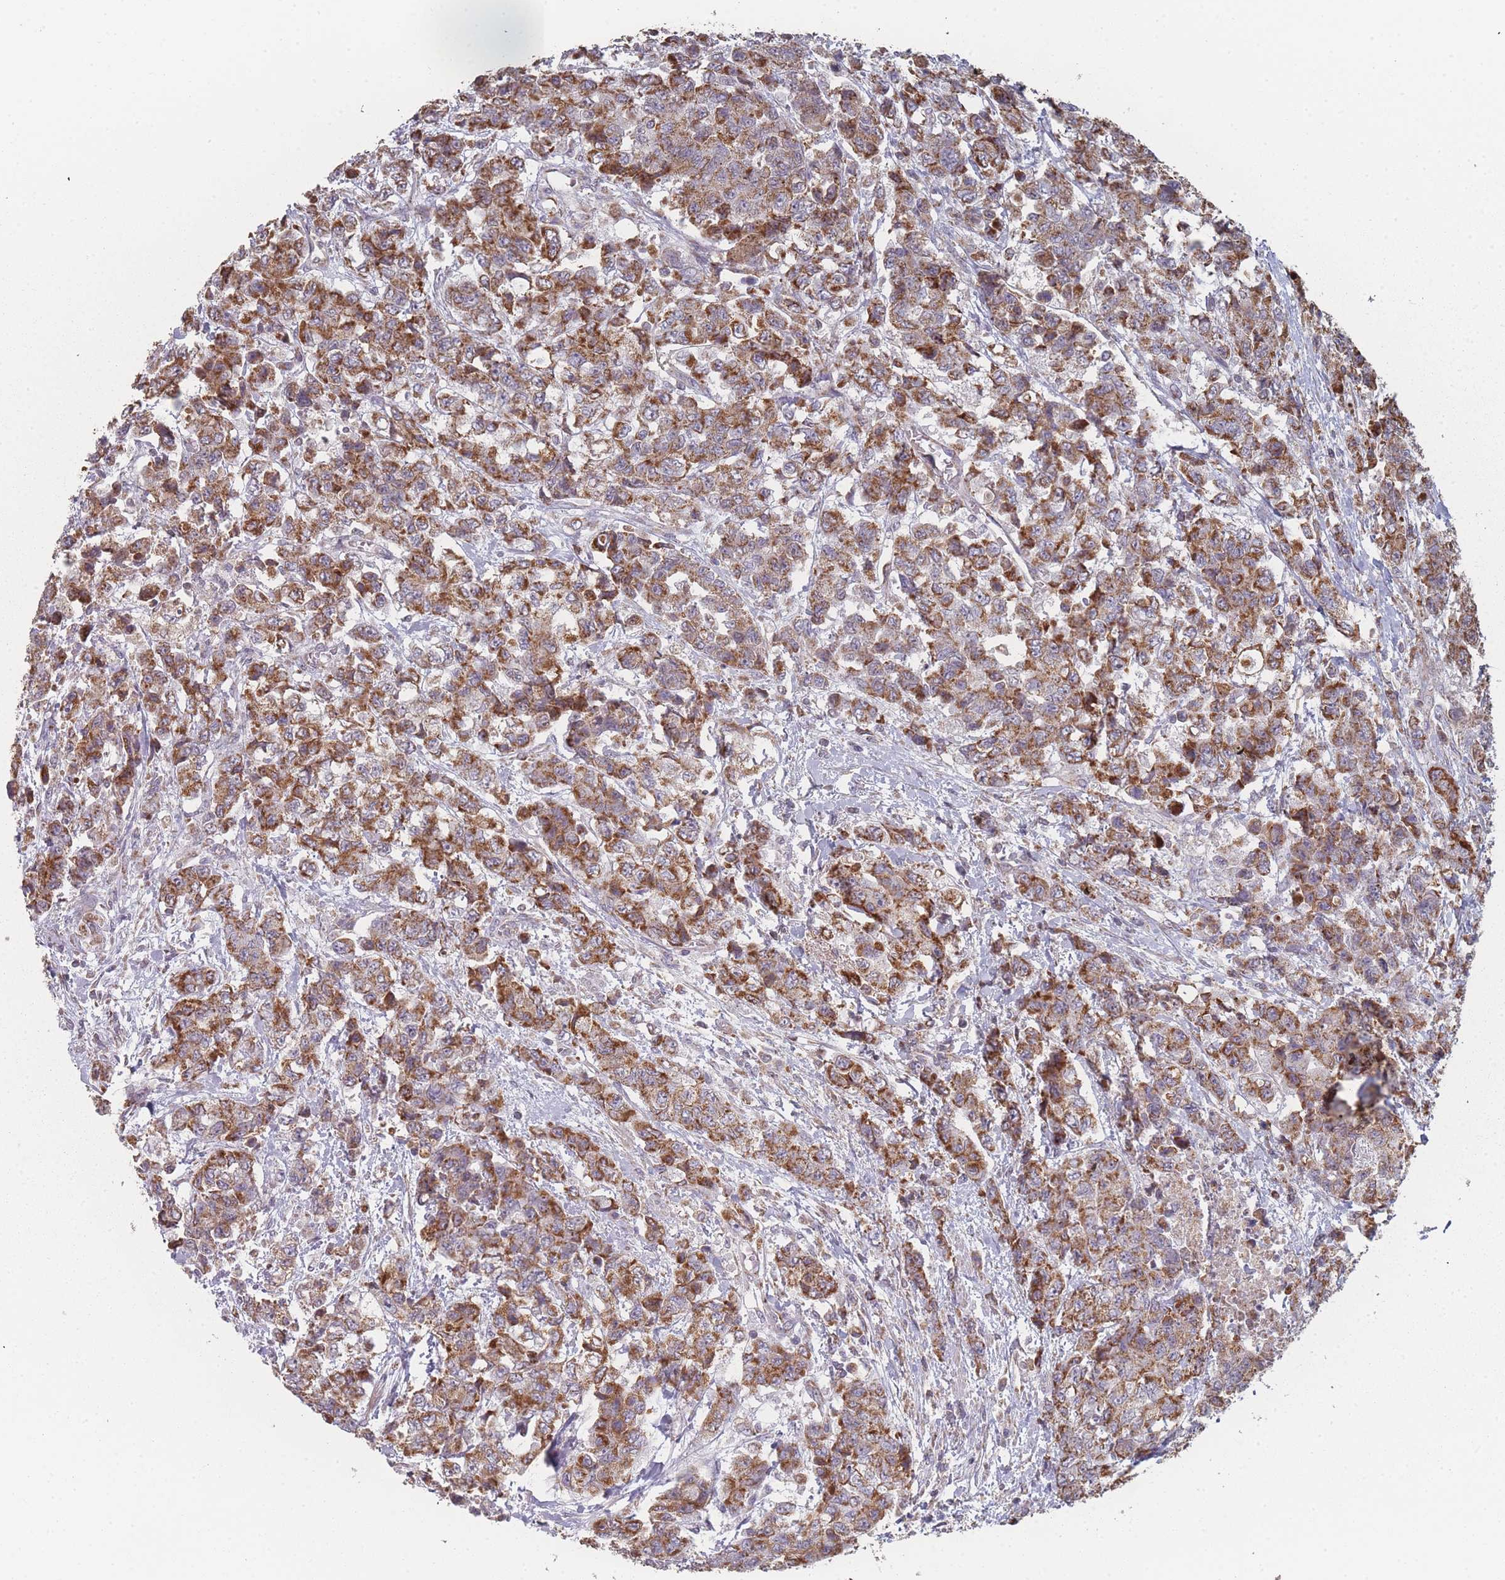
{"staining": {"intensity": "strong", "quantity": ">75%", "location": "cytoplasmic/membranous"}, "tissue": "urothelial cancer", "cell_type": "Tumor cells", "image_type": "cancer", "snomed": [{"axis": "morphology", "description": "Urothelial carcinoma, High grade"}, {"axis": "topography", "description": "Urinary bladder"}], "caption": "High-grade urothelial carcinoma stained with a brown dye exhibits strong cytoplasmic/membranous positive staining in about >75% of tumor cells.", "gene": "PSMB3", "patient": {"sex": "female", "age": 78}}